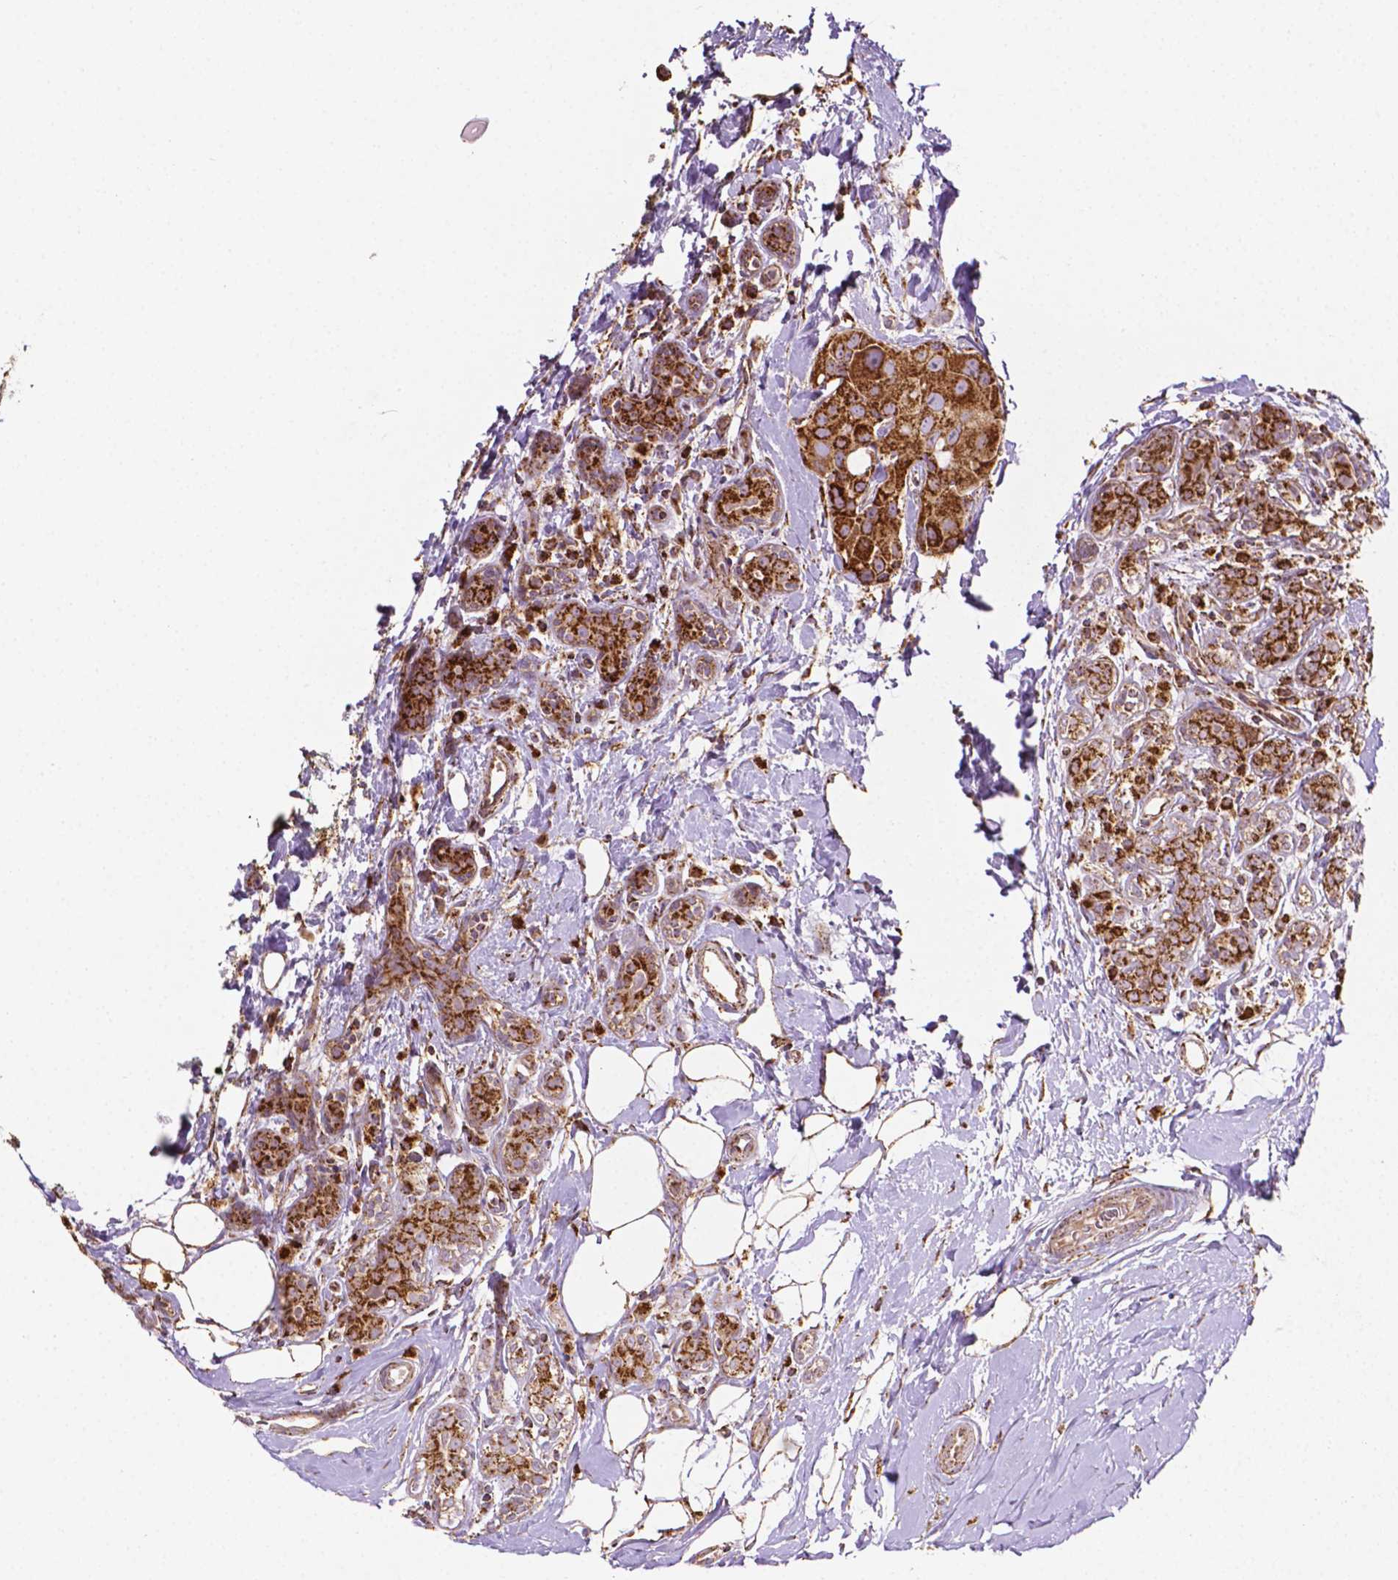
{"staining": {"intensity": "strong", "quantity": ">75%", "location": "cytoplasmic/membranous"}, "tissue": "breast cancer", "cell_type": "Tumor cells", "image_type": "cancer", "snomed": [{"axis": "morphology", "description": "Duct carcinoma"}, {"axis": "topography", "description": "Breast"}], "caption": "Strong cytoplasmic/membranous protein expression is seen in approximately >75% of tumor cells in breast infiltrating ductal carcinoma.", "gene": "ILVBL", "patient": {"sex": "female", "age": 43}}